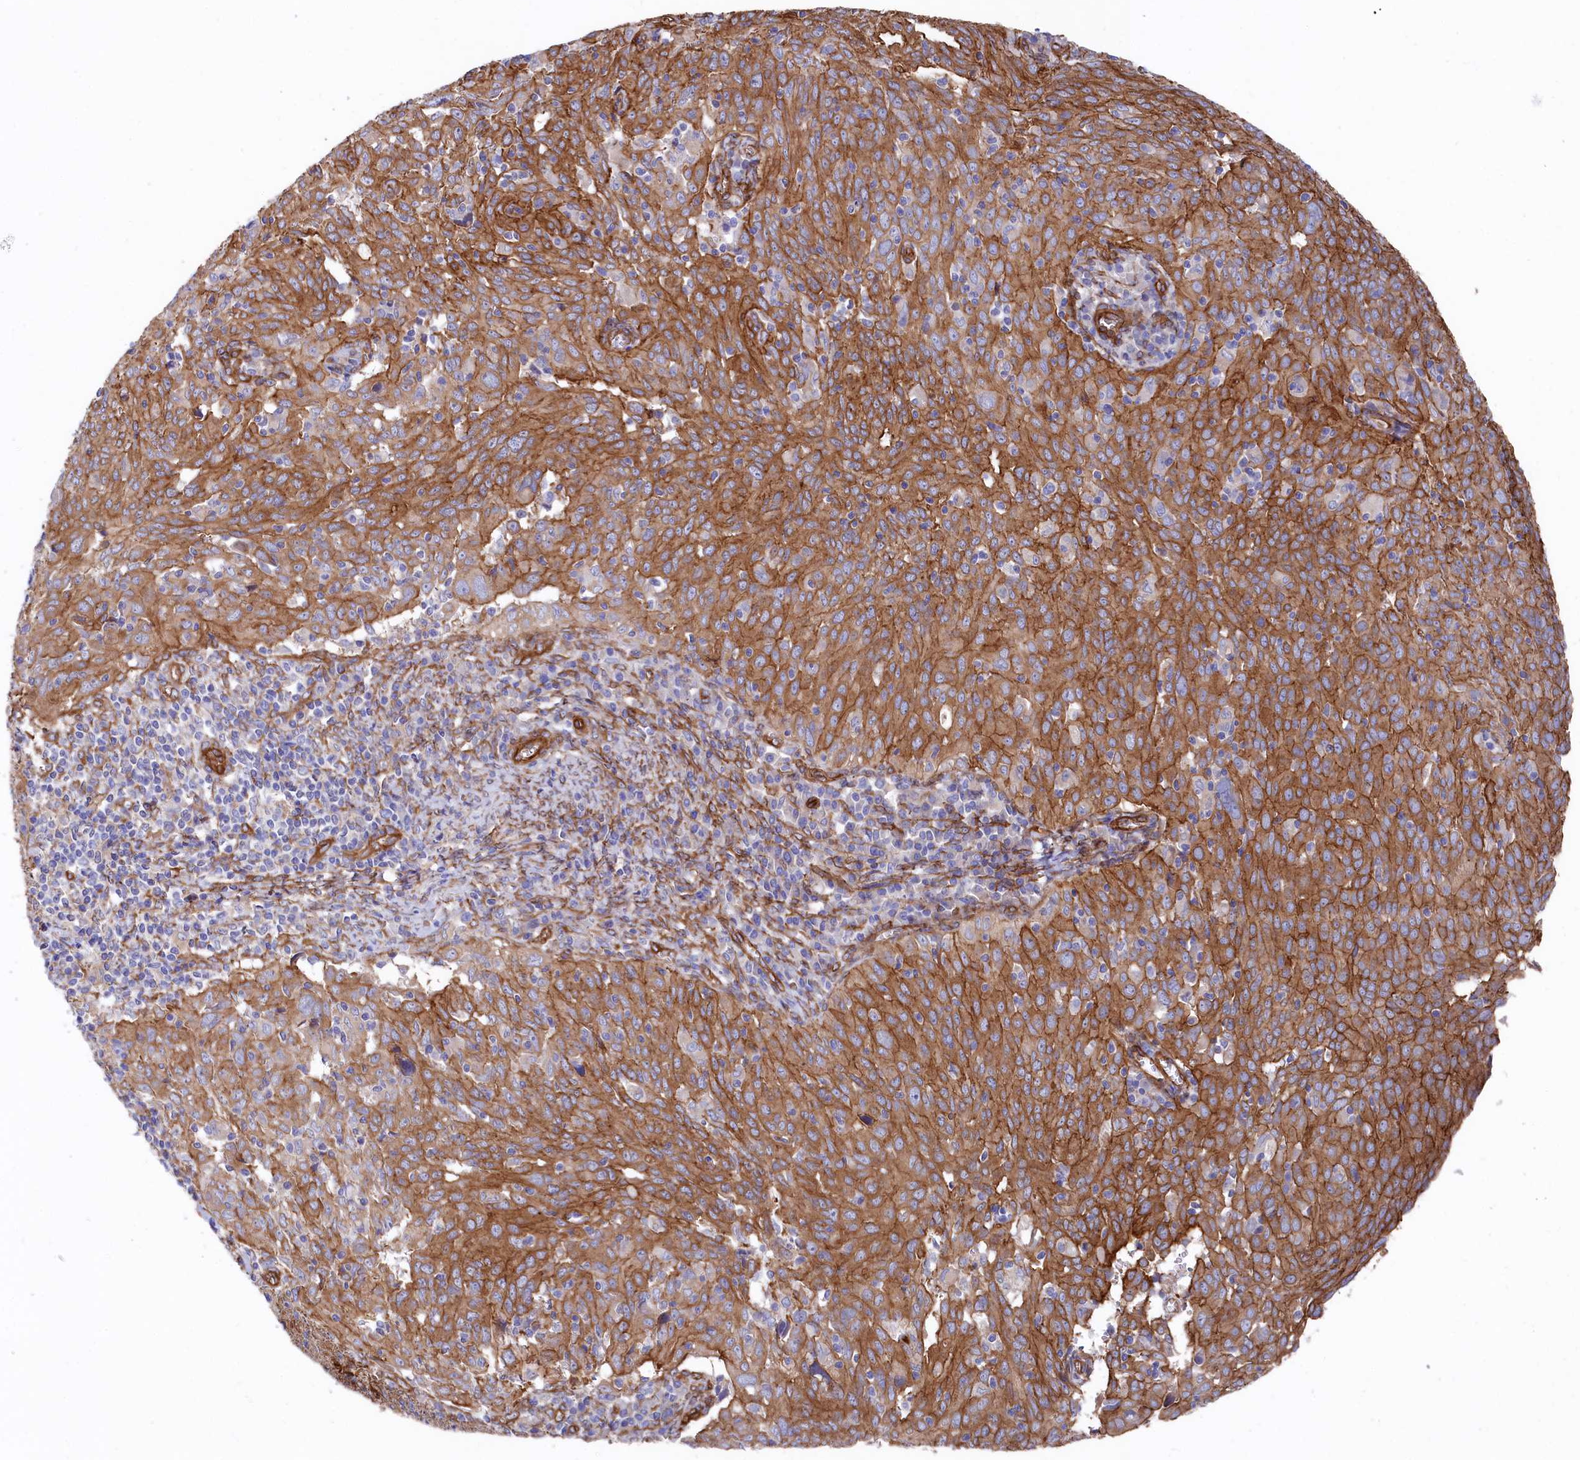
{"staining": {"intensity": "moderate", "quantity": ">75%", "location": "cytoplasmic/membranous"}, "tissue": "cervical cancer", "cell_type": "Tumor cells", "image_type": "cancer", "snomed": [{"axis": "morphology", "description": "Squamous cell carcinoma, NOS"}, {"axis": "topography", "description": "Cervix"}], "caption": "The histopathology image demonstrates staining of cervical cancer, revealing moderate cytoplasmic/membranous protein expression (brown color) within tumor cells.", "gene": "TNKS1BP1", "patient": {"sex": "female", "age": 31}}